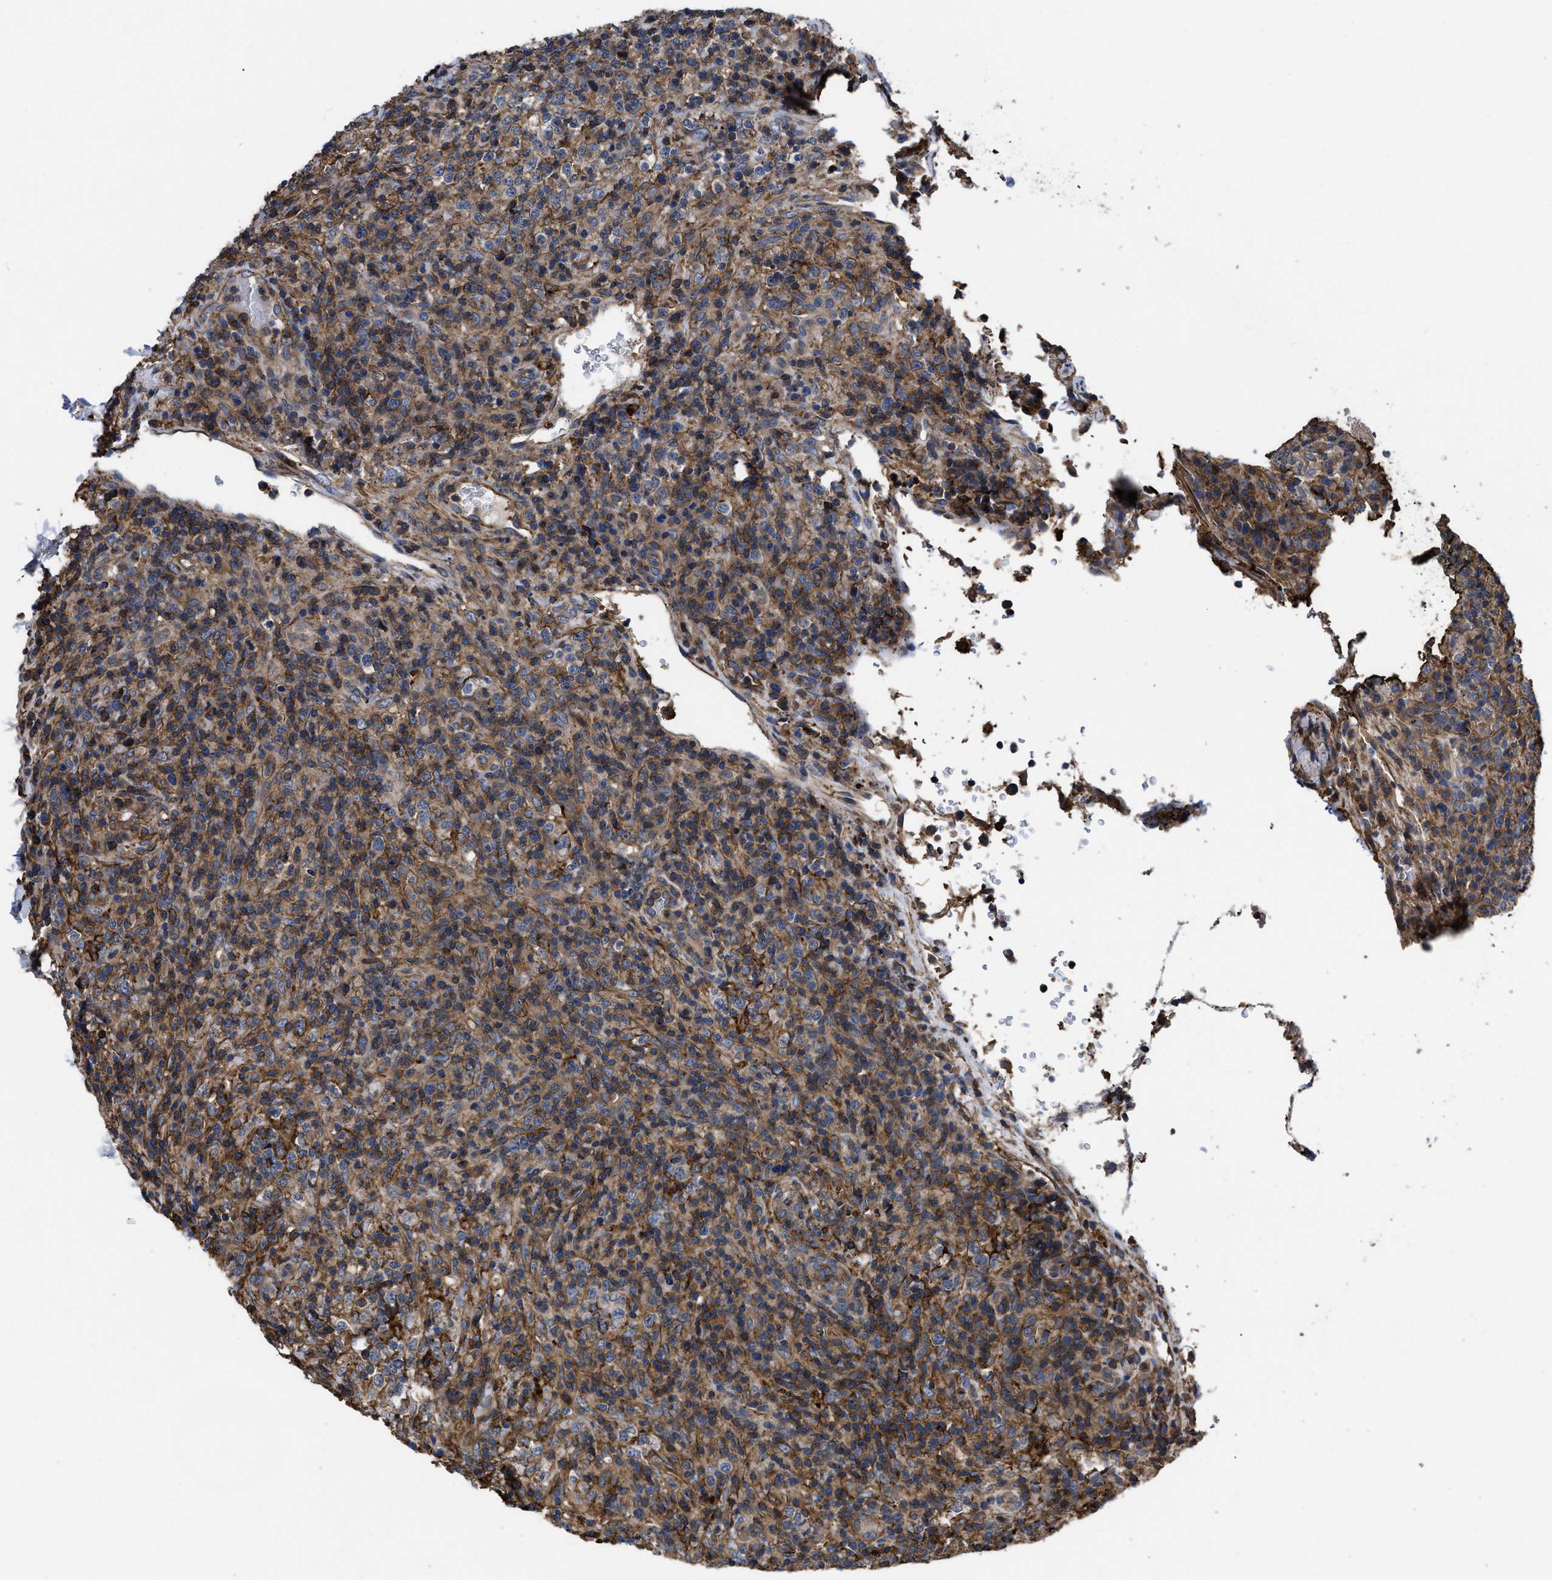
{"staining": {"intensity": "moderate", "quantity": ">75%", "location": "cytoplasmic/membranous"}, "tissue": "lymphoma", "cell_type": "Tumor cells", "image_type": "cancer", "snomed": [{"axis": "morphology", "description": "Malignant lymphoma, non-Hodgkin's type, High grade"}, {"axis": "topography", "description": "Lymph node"}], "caption": "Immunohistochemistry (IHC) (DAB) staining of lymphoma displays moderate cytoplasmic/membranous protein staining in approximately >75% of tumor cells.", "gene": "SCUBE2", "patient": {"sex": "female", "age": 76}}